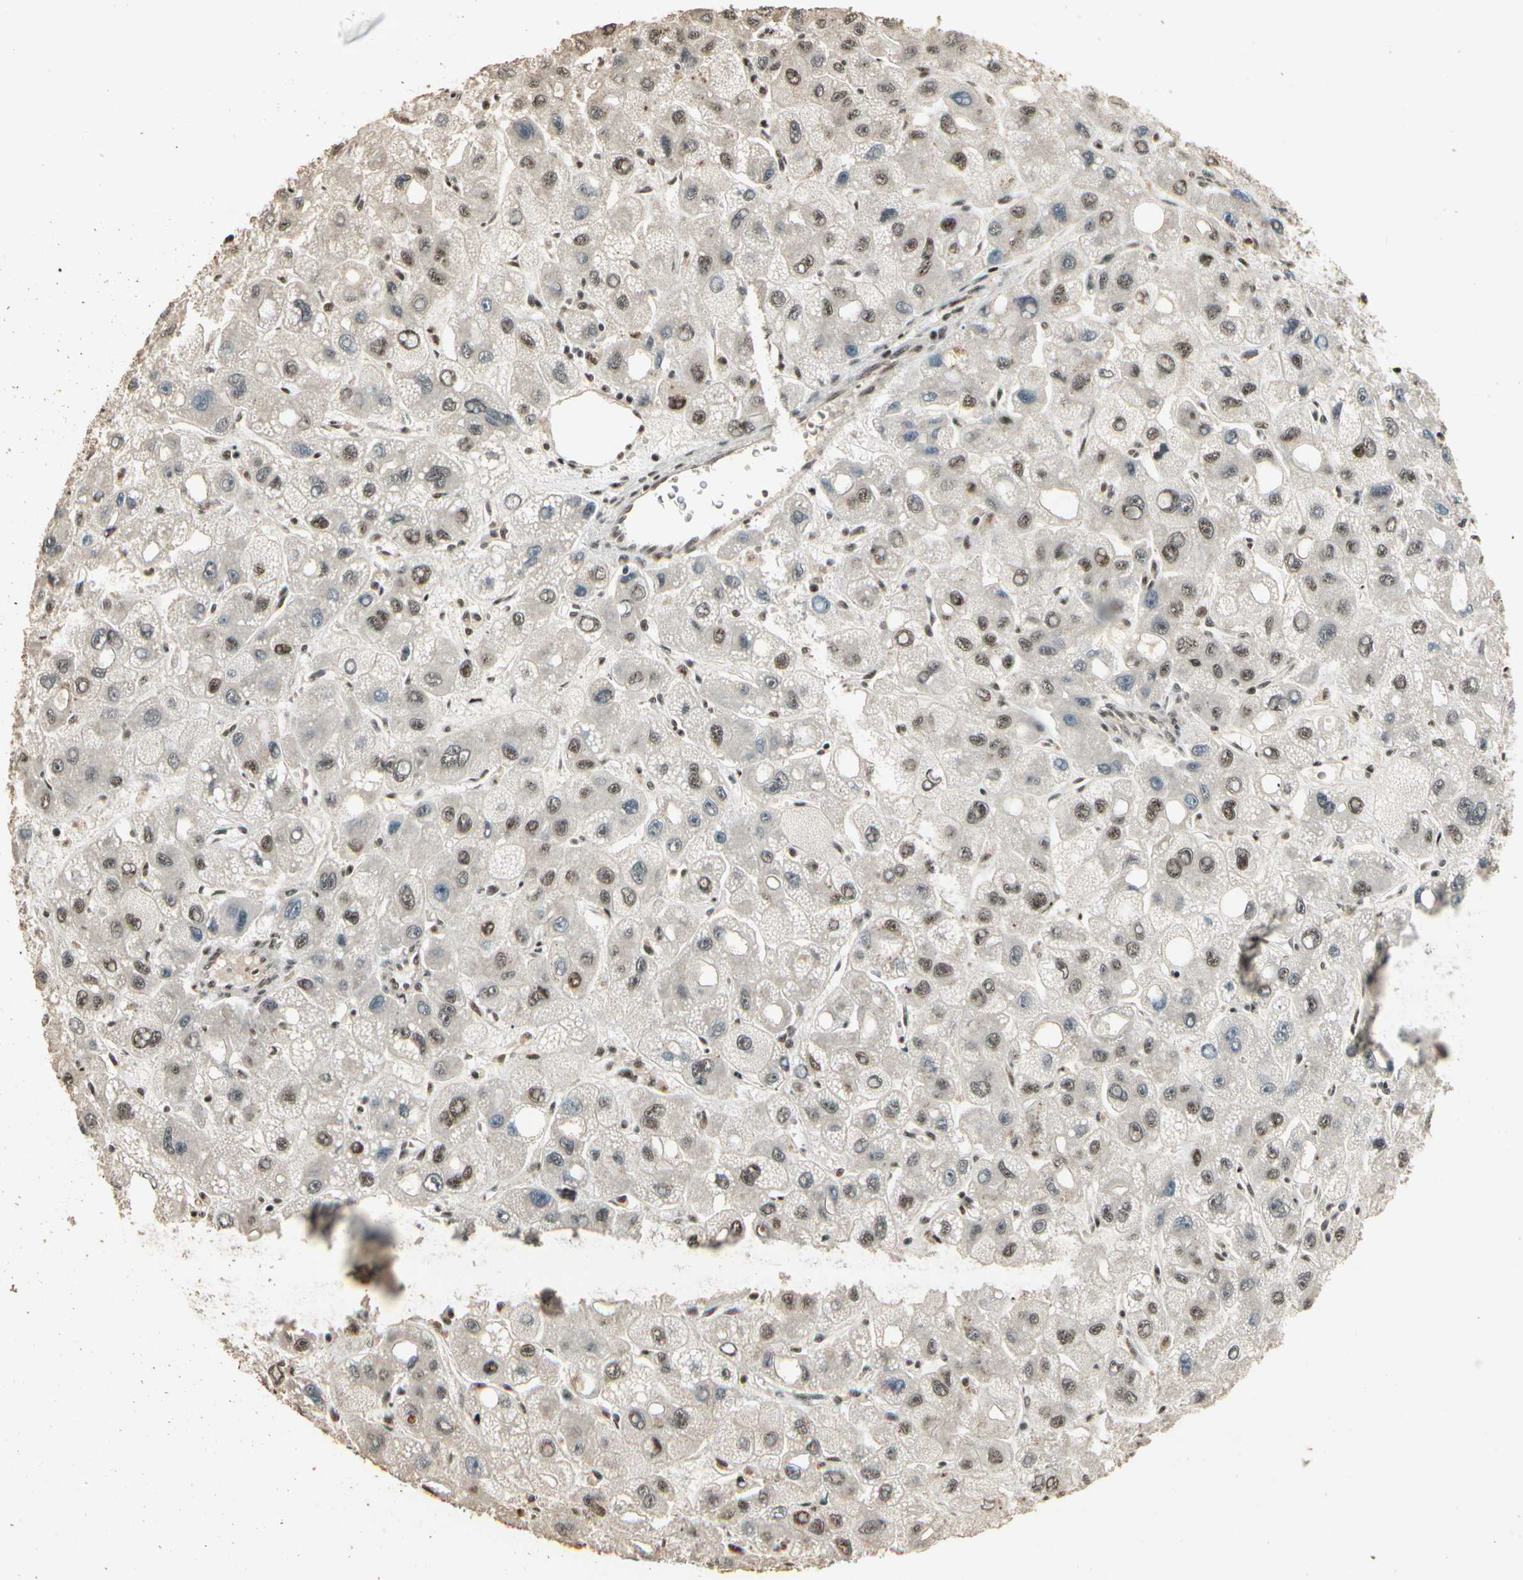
{"staining": {"intensity": "moderate", "quantity": ">75%", "location": "nuclear"}, "tissue": "liver cancer", "cell_type": "Tumor cells", "image_type": "cancer", "snomed": [{"axis": "morphology", "description": "Carcinoma, Hepatocellular, NOS"}, {"axis": "topography", "description": "Liver"}], "caption": "Liver cancer (hepatocellular carcinoma) was stained to show a protein in brown. There is medium levels of moderate nuclear staining in about >75% of tumor cells. (IHC, brightfield microscopy, high magnification).", "gene": "RBM25", "patient": {"sex": "male", "age": 55}}